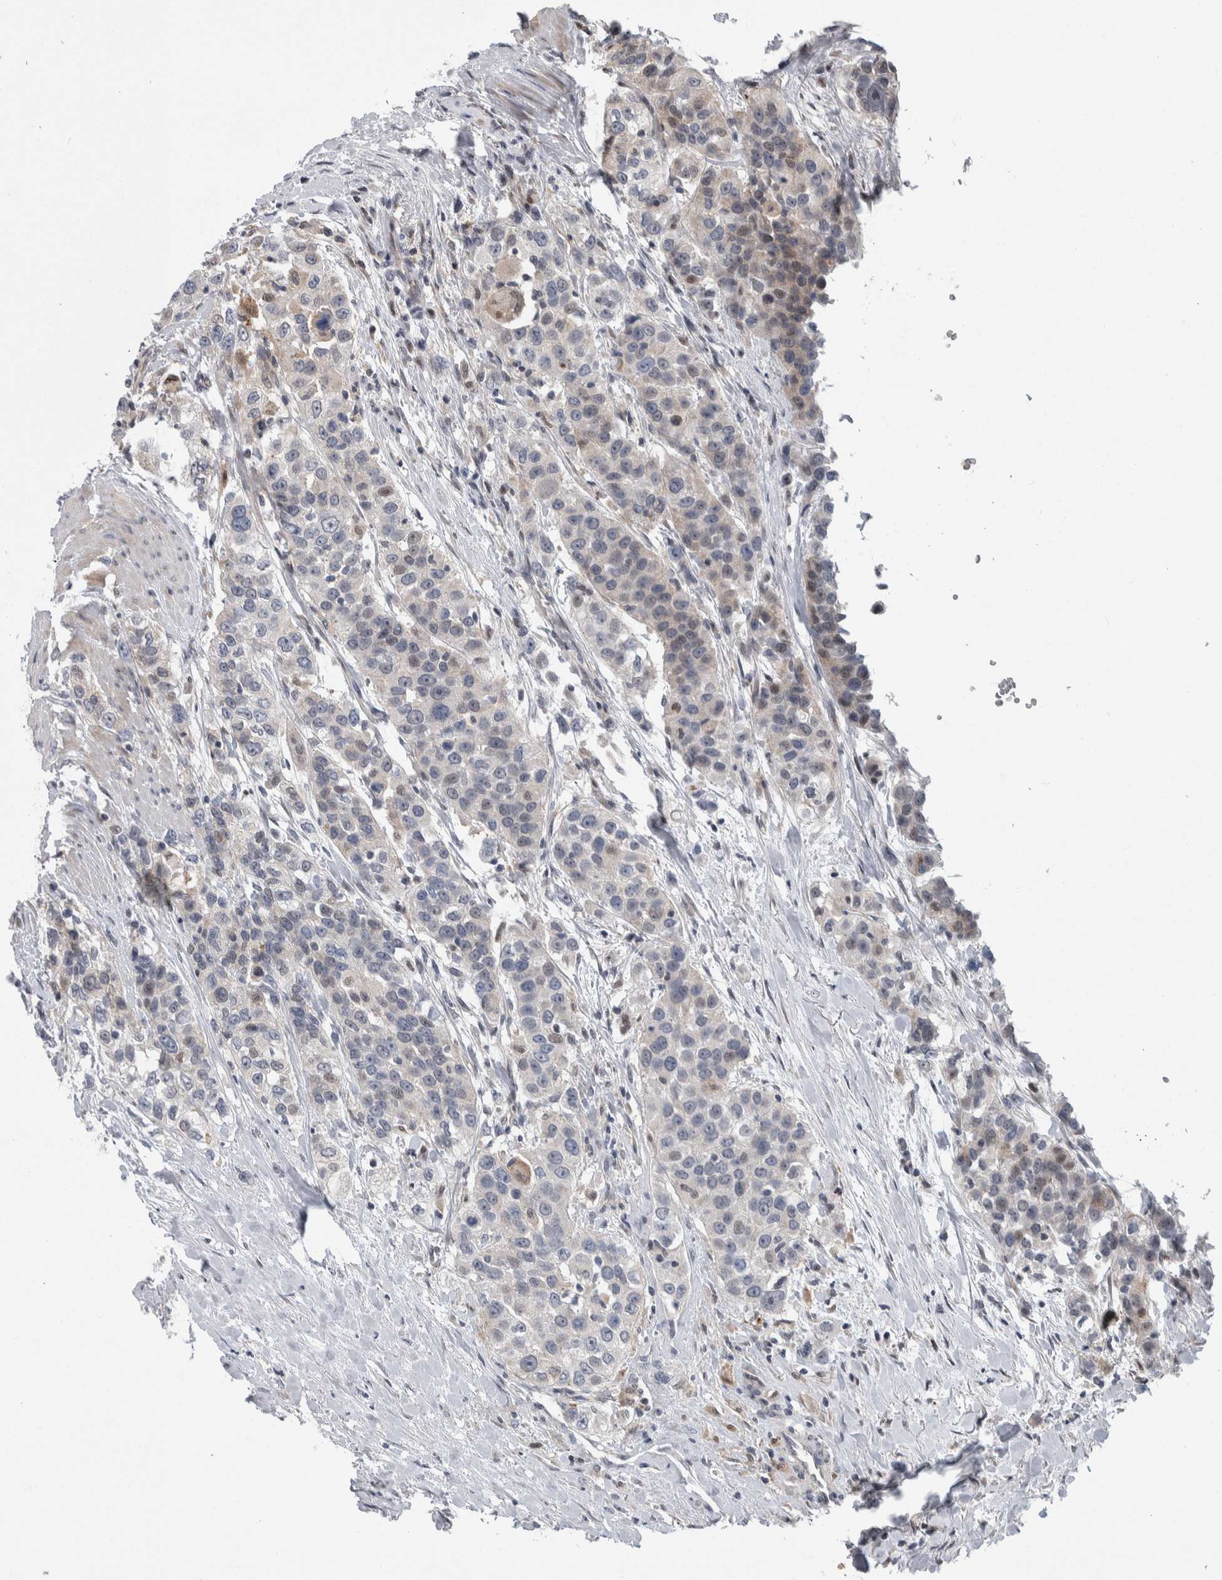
{"staining": {"intensity": "weak", "quantity": "<25%", "location": "nuclear"}, "tissue": "urothelial cancer", "cell_type": "Tumor cells", "image_type": "cancer", "snomed": [{"axis": "morphology", "description": "Urothelial carcinoma, High grade"}, {"axis": "topography", "description": "Urinary bladder"}], "caption": "IHC micrograph of high-grade urothelial carcinoma stained for a protein (brown), which displays no positivity in tumor cells. Brightfield microscopy of immunohistochemistry stained with DAB (3,3'-diaminobenzidine) (brown) and hematoxylin (blue), captured at high magnification.", "gene": "PTPA", "patient": {"sex": "female", "age": 80}}